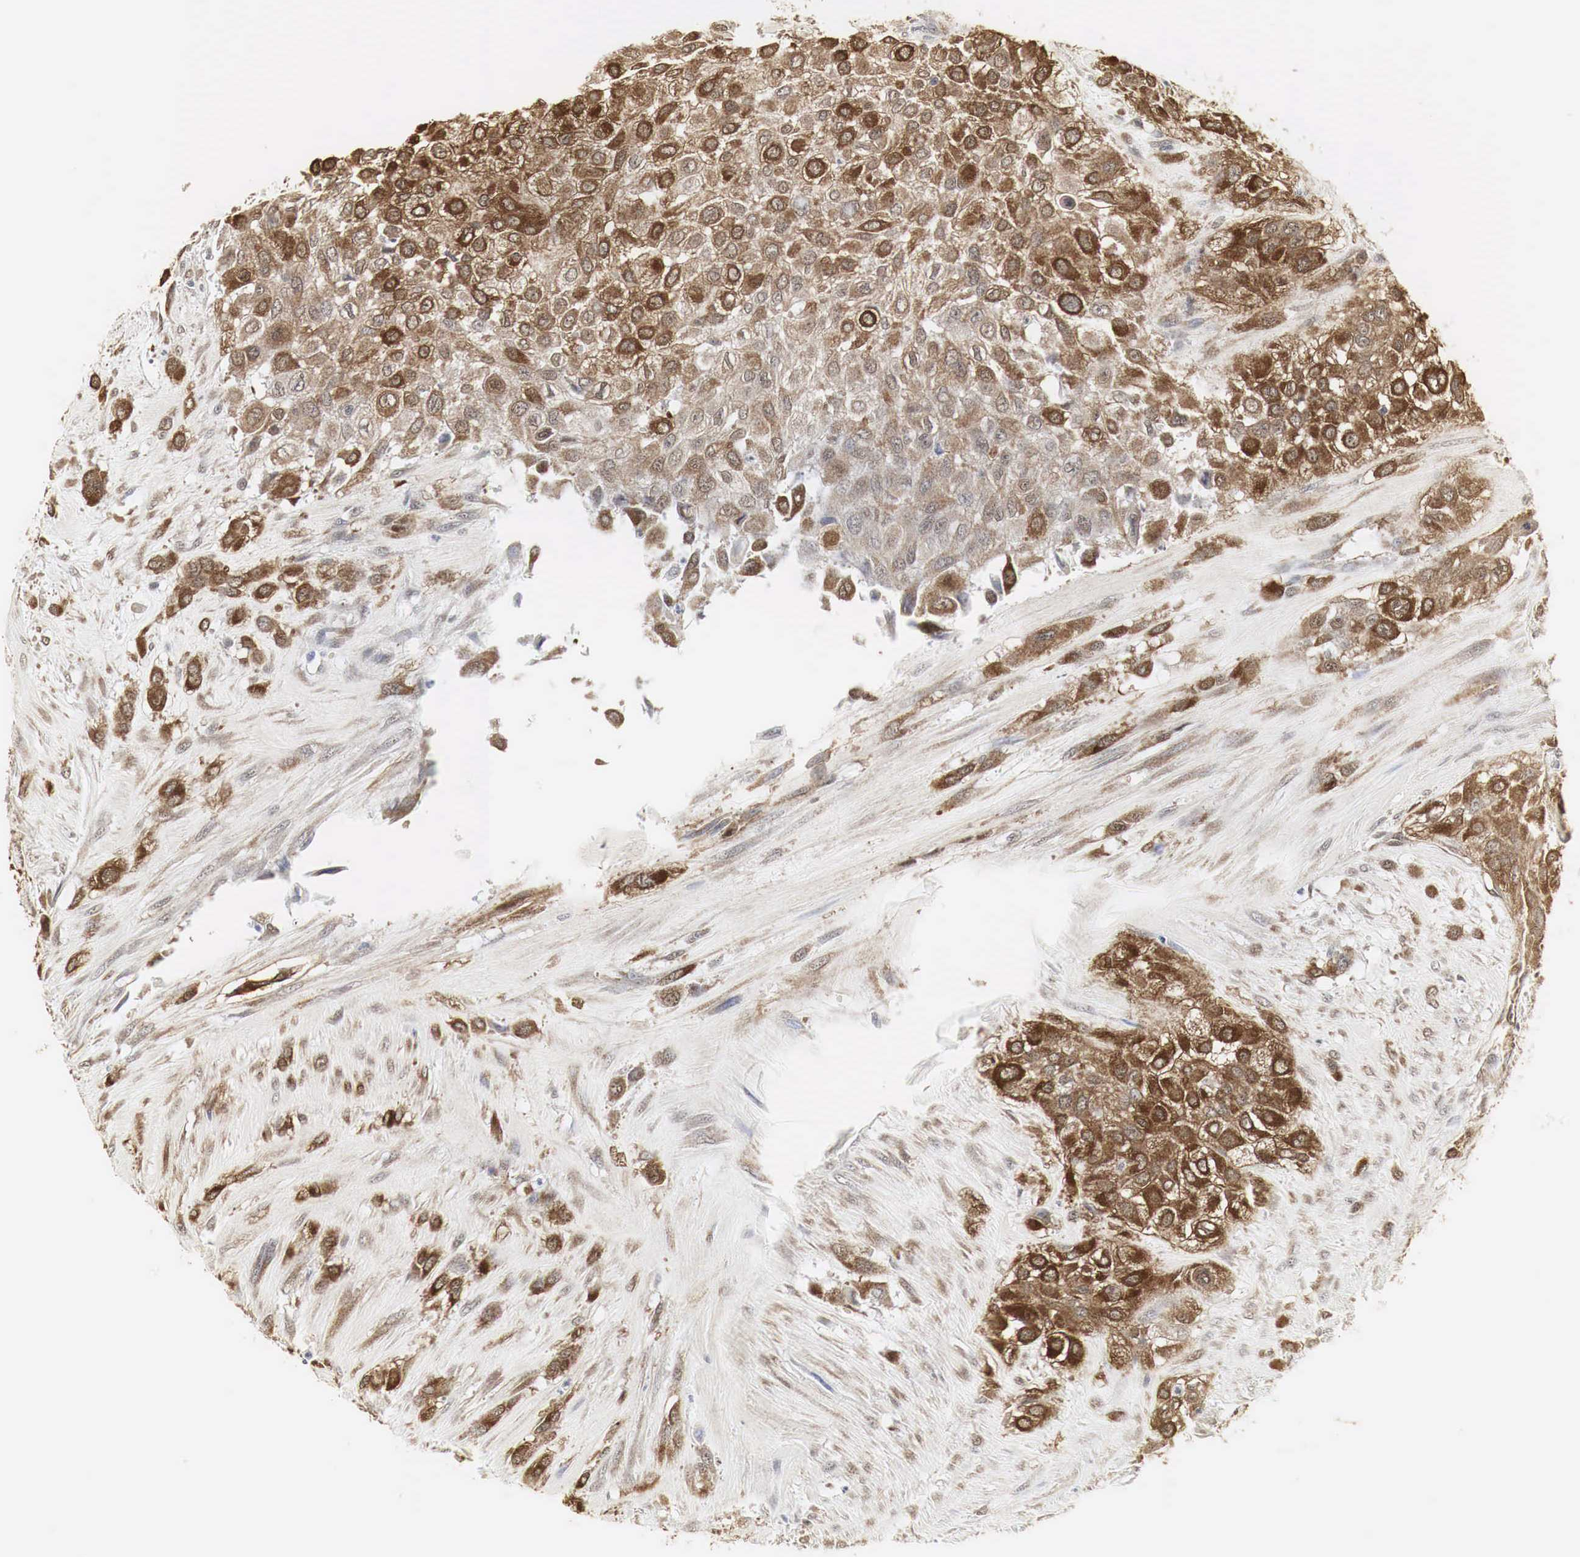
{"staining": {"intensity": "moderate", "quantity": ">75%", "location": "cytoplasmic/membranous,nuclear"}, "tissue": "urothelial cancer", "cell_type": "Tumor cells", "image_type": "cancer", "snomed": [{"axis": "morphology", "description": "Urothelial carcinoma, High grade"}, {"axis": "topography", "description": "Urinary bladder"}], "caption": "Tumor cells show medium levels of moderate cytoplasmic/membranous and nuclear staining in approximately >75% of cells in human urothelial cancer.", "gene": "SPIN1", "patient": {"sex": "male", "age": 57}}